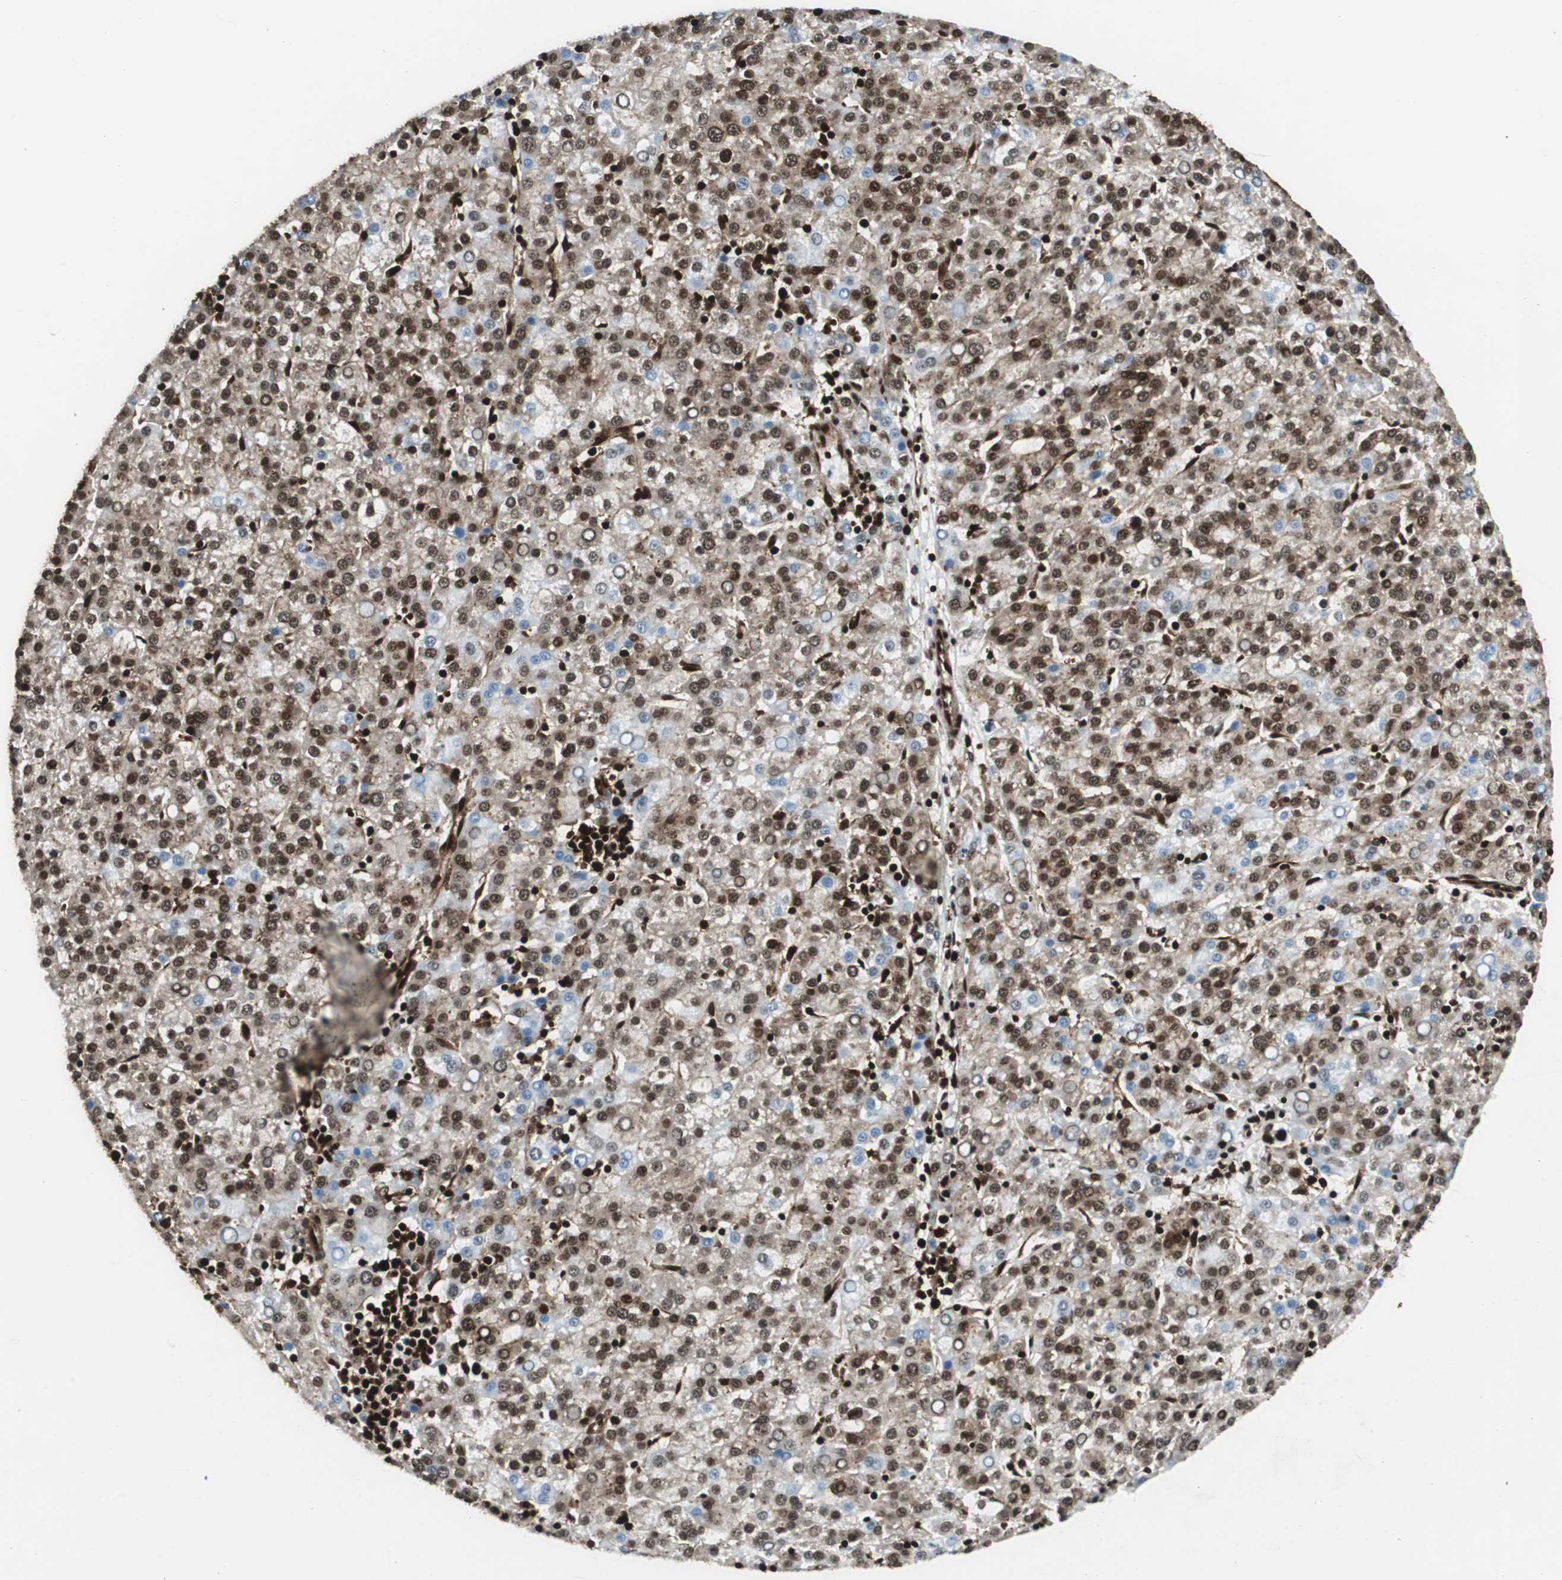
{"staining": {"intensity": "strong", "quantity": ">75%", "location": "cytoplasmic/membranous,nuclear"}, "tissue": "liver cancer", "cell_type": "Tumor cells", "image_type": "cancer", "snomed": [{"axis": "morphology", "description": "Carcinoma, Hepatocellular, NOS"}, {"axis": "topography", "description": "Liver"}], "caption": "Protein expression analysis of liver cancer (hepatocellular carcinoma) displays strong cytoplasmic/membranous and nuclear expression in approximately >75% of tumor cells.", "gene": "EWSR1", "patient": {"sex": "female", "age": 58}}